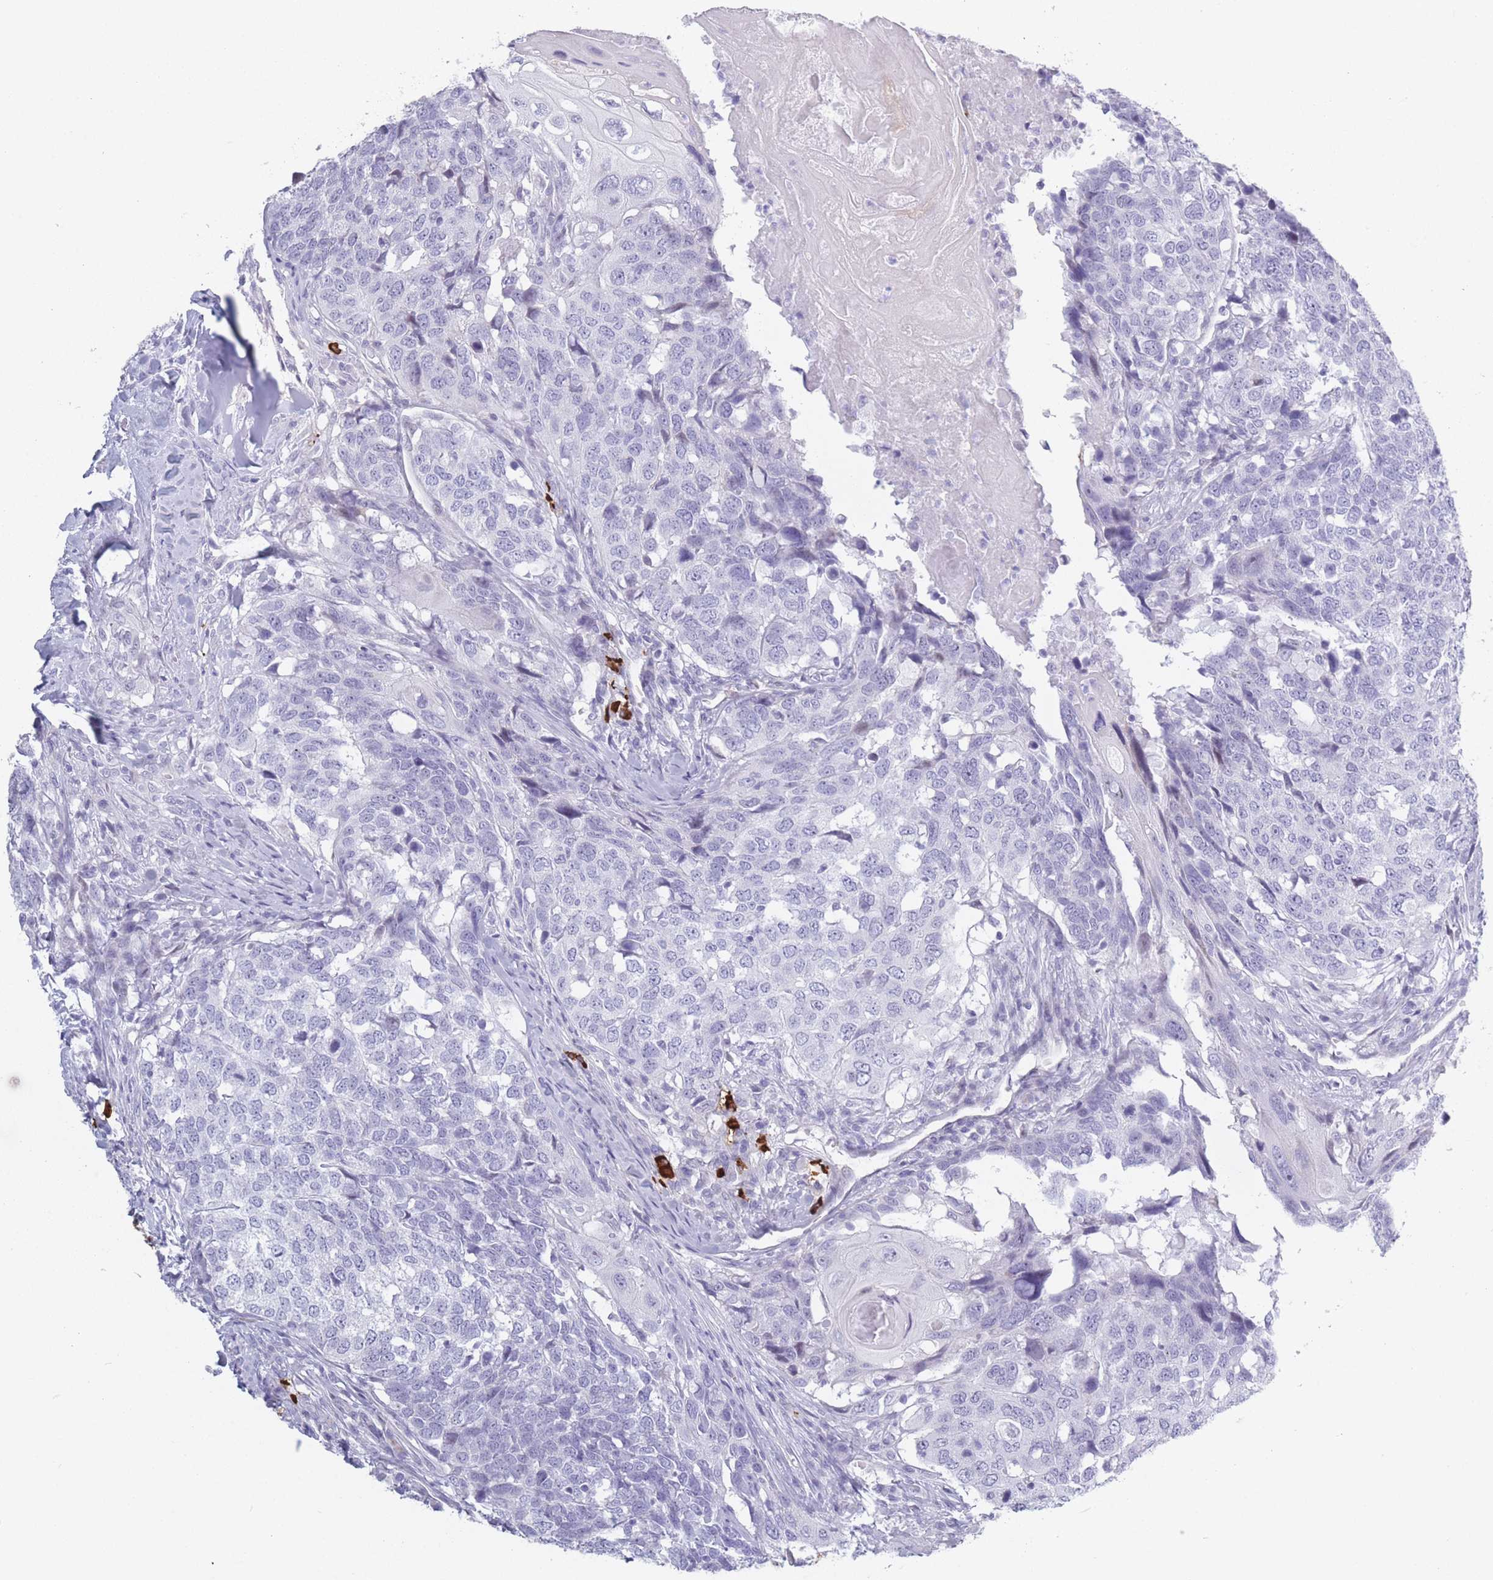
{"staining": {"intensity": "negative", "quantity": "none", "location": "none"}, "tissue": "head and neck cancer", "cell_type": "Tumor cells", "image_type": "cancer", "snomed": [{"axis": "morphology", "description": "Squamous cell carcinoma, NOS"}, {"axis": "topography", "description": "Head-Neck"}], "caption": "There is no significant expression in tumor cells of squamous cell carcinoma (head and neck).", "gene": "PLEKHG2", "patient": {"sex": "male", "age": 66}}